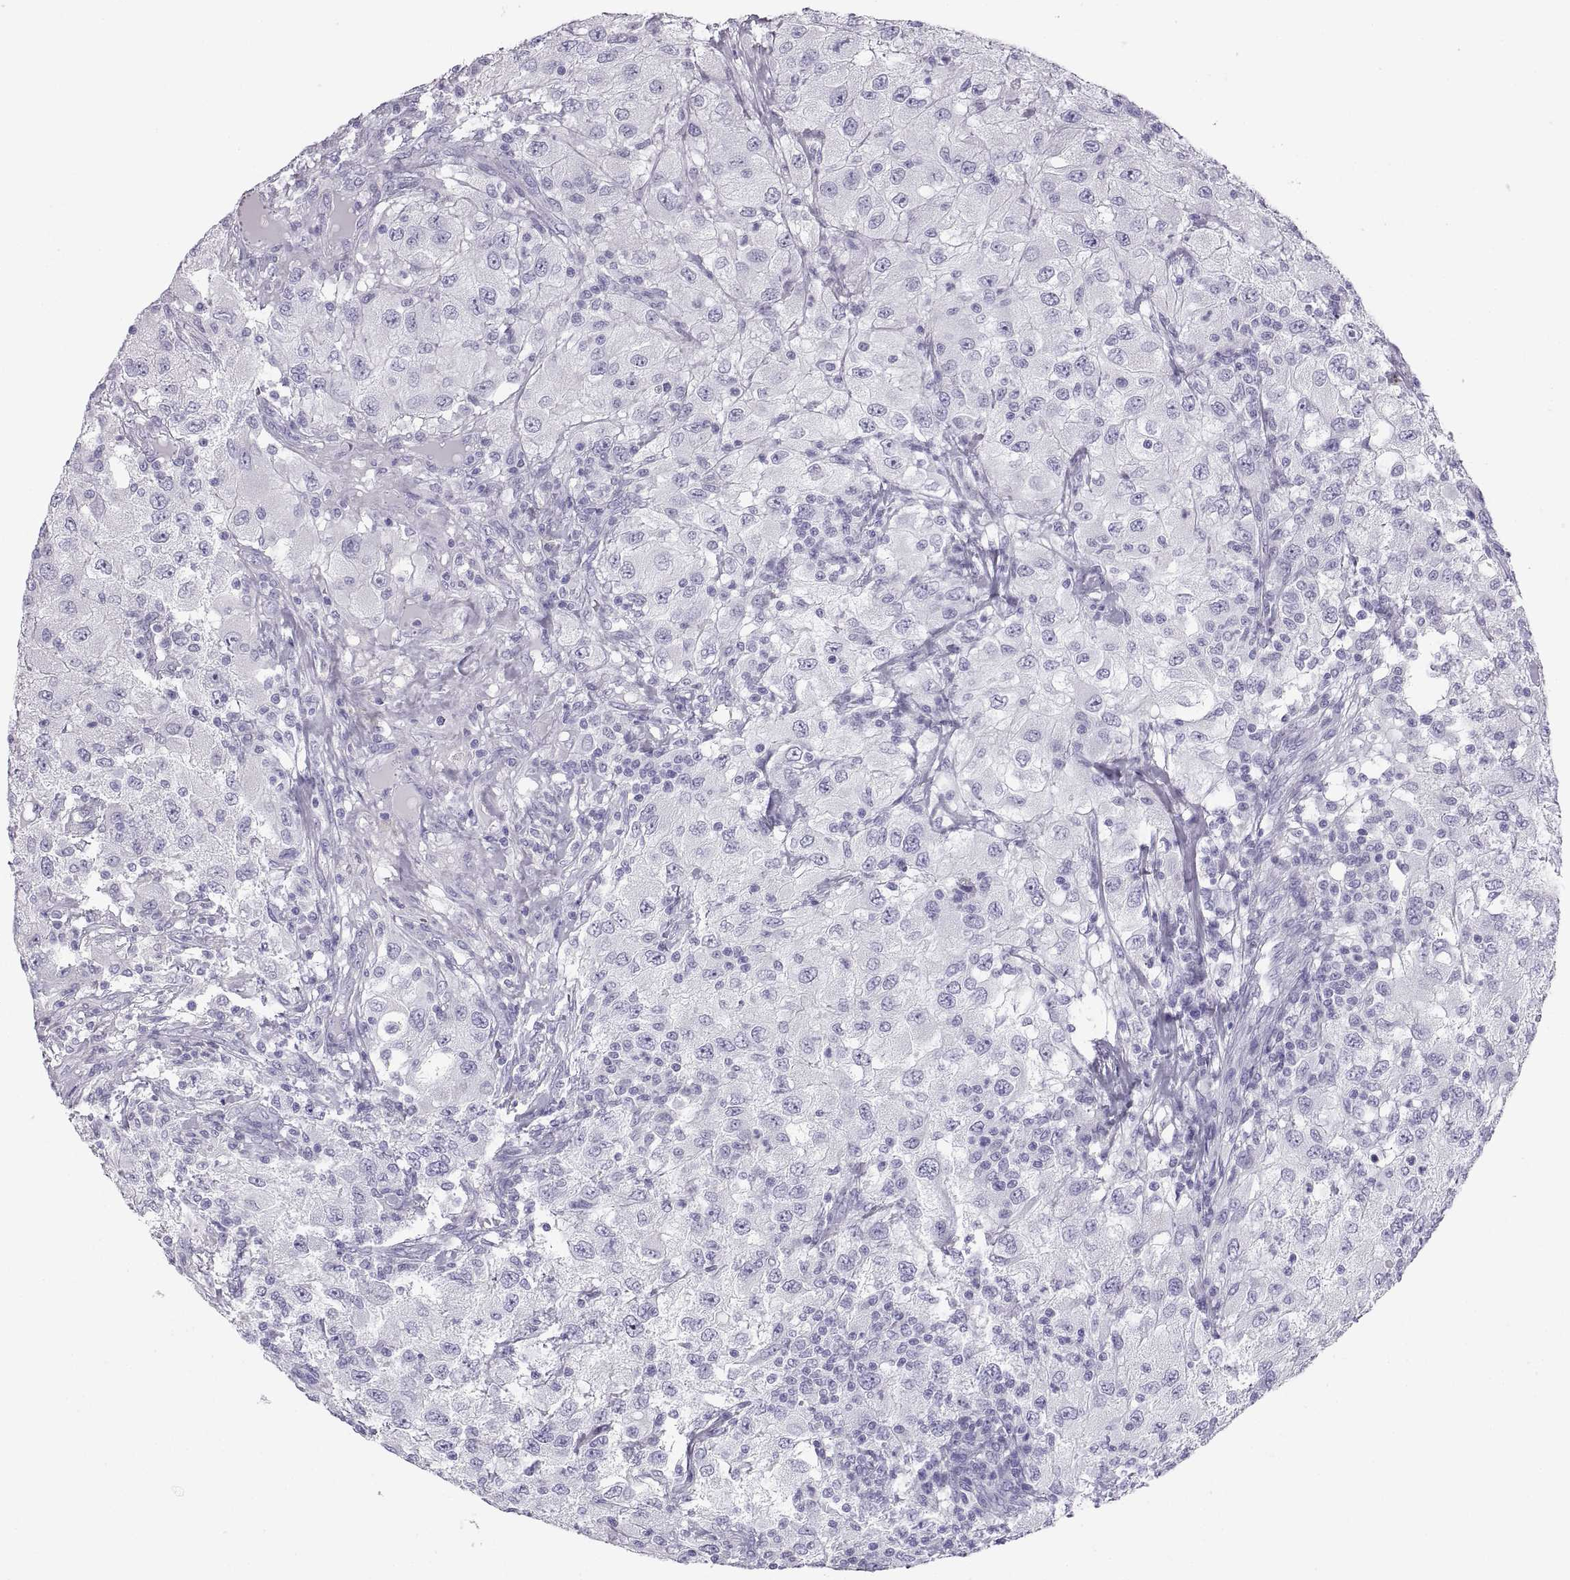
{"staining": {"intensity": "negative", "quantity": "none", "location": "none"}, "tissue": "renal cancer", "cell_type": "Tumor cells", "image_type": "cancer", "snomed": [{"axis": "morphology", "description": "Adenocarcinoma, NOS"}, {"axis": "topography", "description": "Kidney"}], "caption": "Immunohistochemistry micrograph of human renal adenocarcinoma stained for a protein (brown), which exhibits no staining in tumor cells.", "gene": "SEMG1", "patient": {"sex": "female", "age": 67}}